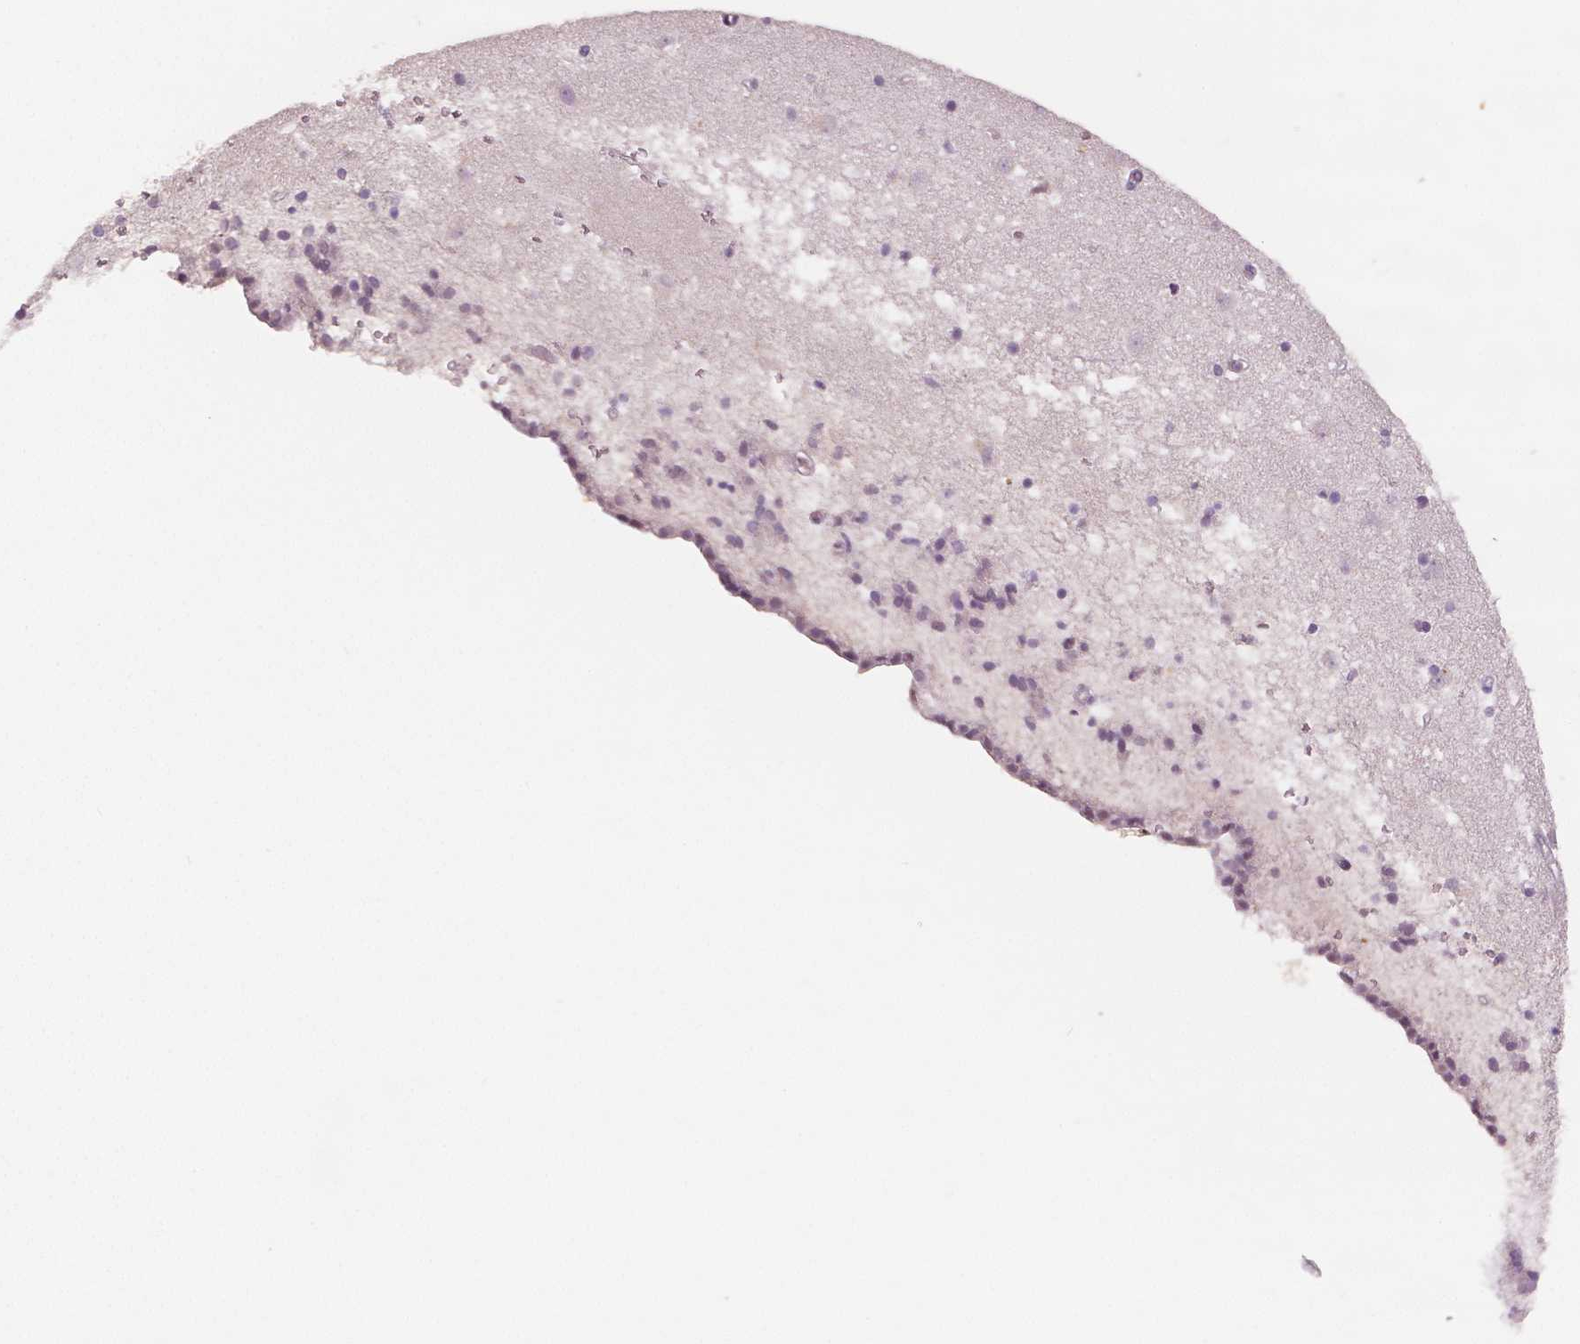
{"staining": {"intensity": "weak", "quantity": "<25%", "location": "cytoplasmic/membranous"}, "tissue": "caudate", "cell_type": "Glial cells", "image_type": "normal", "snomed": [{"axis": "morphology", "description": "Normal tissue, NOS"}, {"axis": "topography", "description": "Lateral ventricle wall"}], "caption": "The immunohistochemistry image has no significant staining in glial cells of caudate.", "gene": "APOA4", "patient": {"sex": "female", "age": 42}}